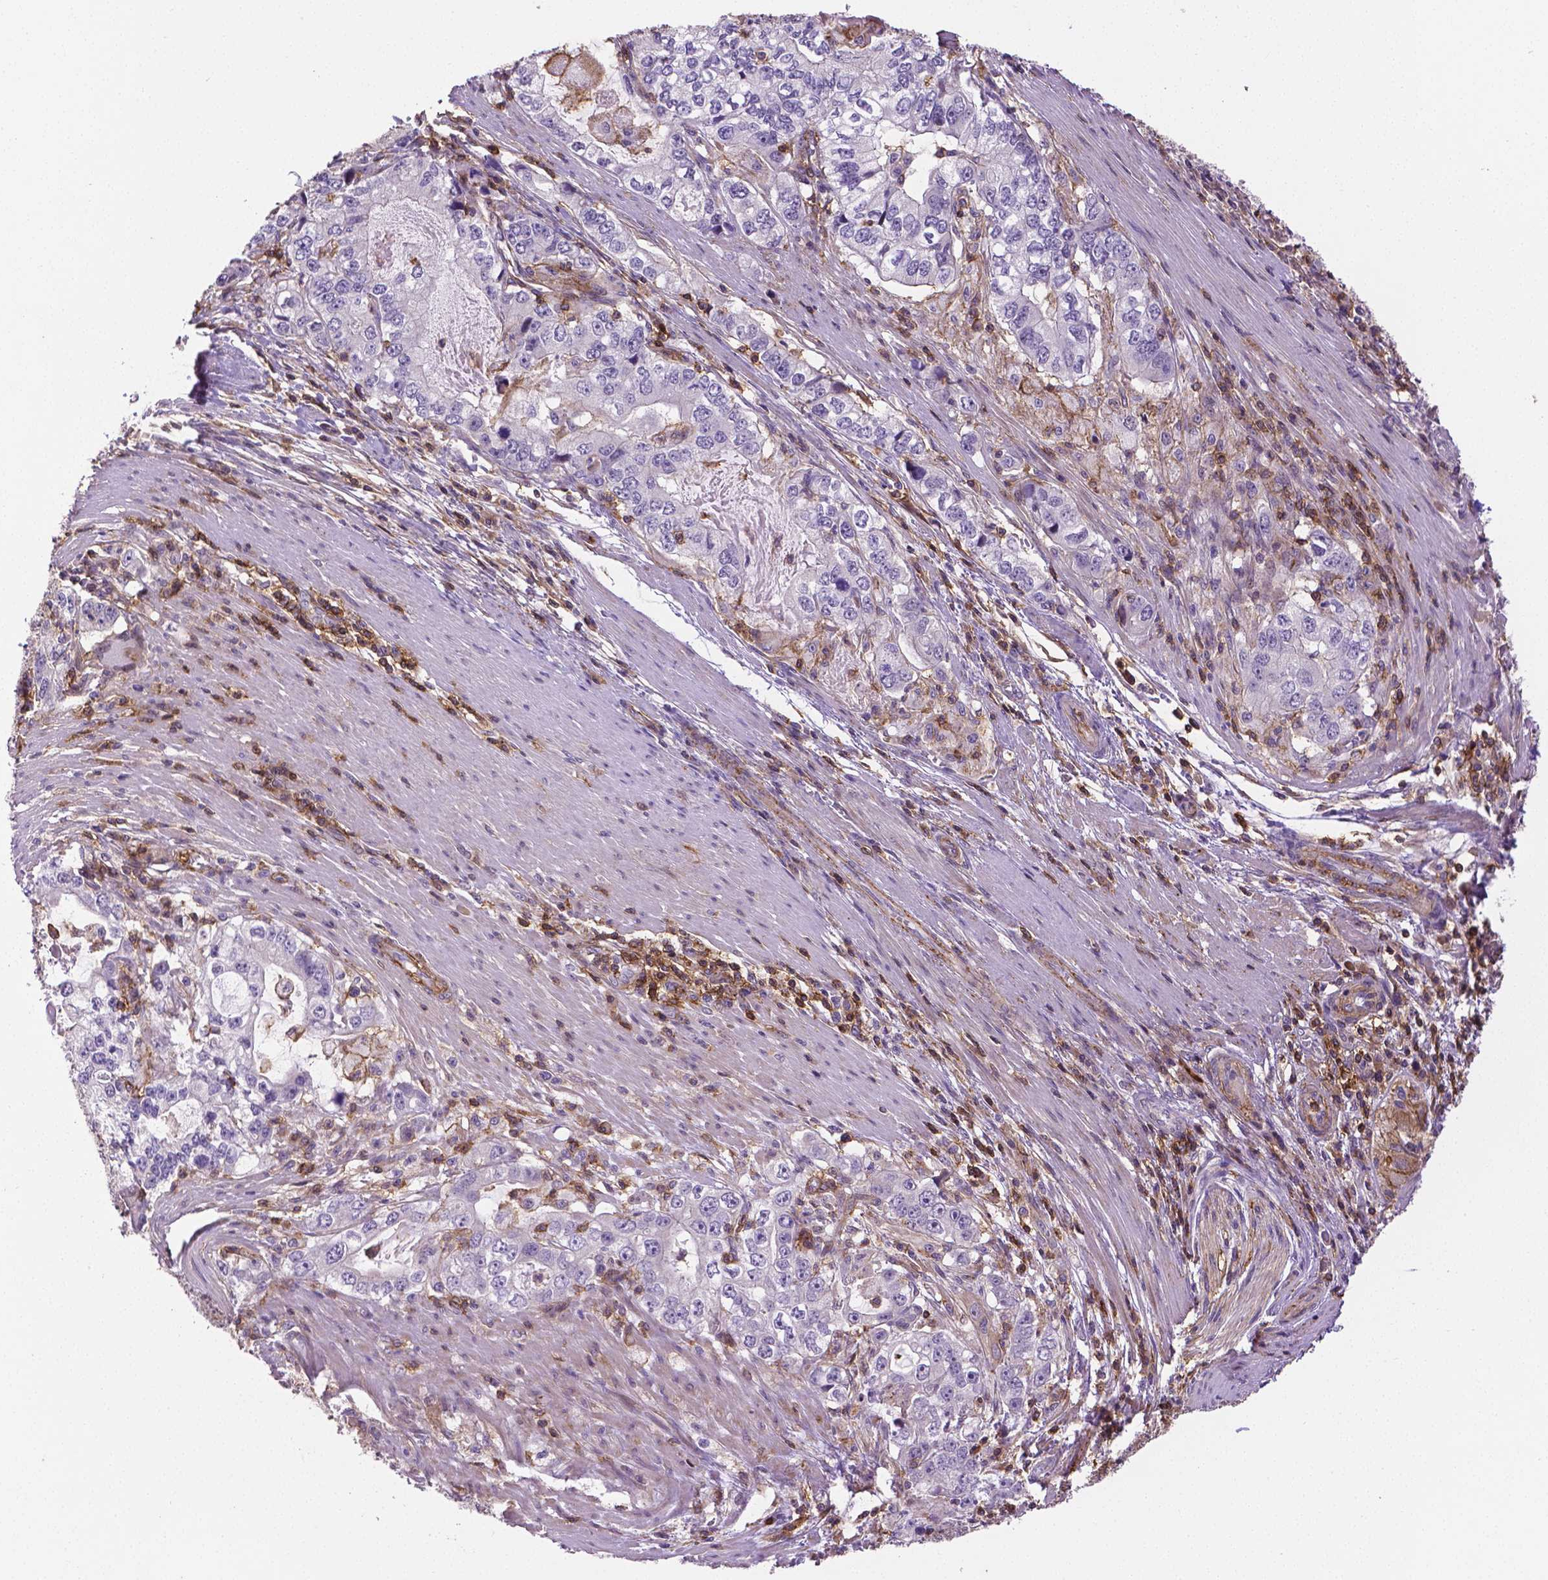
{"staining": {"intensity": "negative", "quantity": "none", "location": "none"}, "tissue": "stomach cancer", "cell_type": "Tumor cells", "image_type": "cancer", "snomed": [{"axis": "morphology", "description": "Adenocarcinoma, NOS"}, {"axis": "topography", "description": "Stomach, lower"}], "caption": "High power microscopy image of an IHC photomicrograph of stomach cancer (adenocarcinoma), revealing no significant expression in tumor cells.", "gene": "ACAD10", "patient": {"sex": "female", "age": 72}}